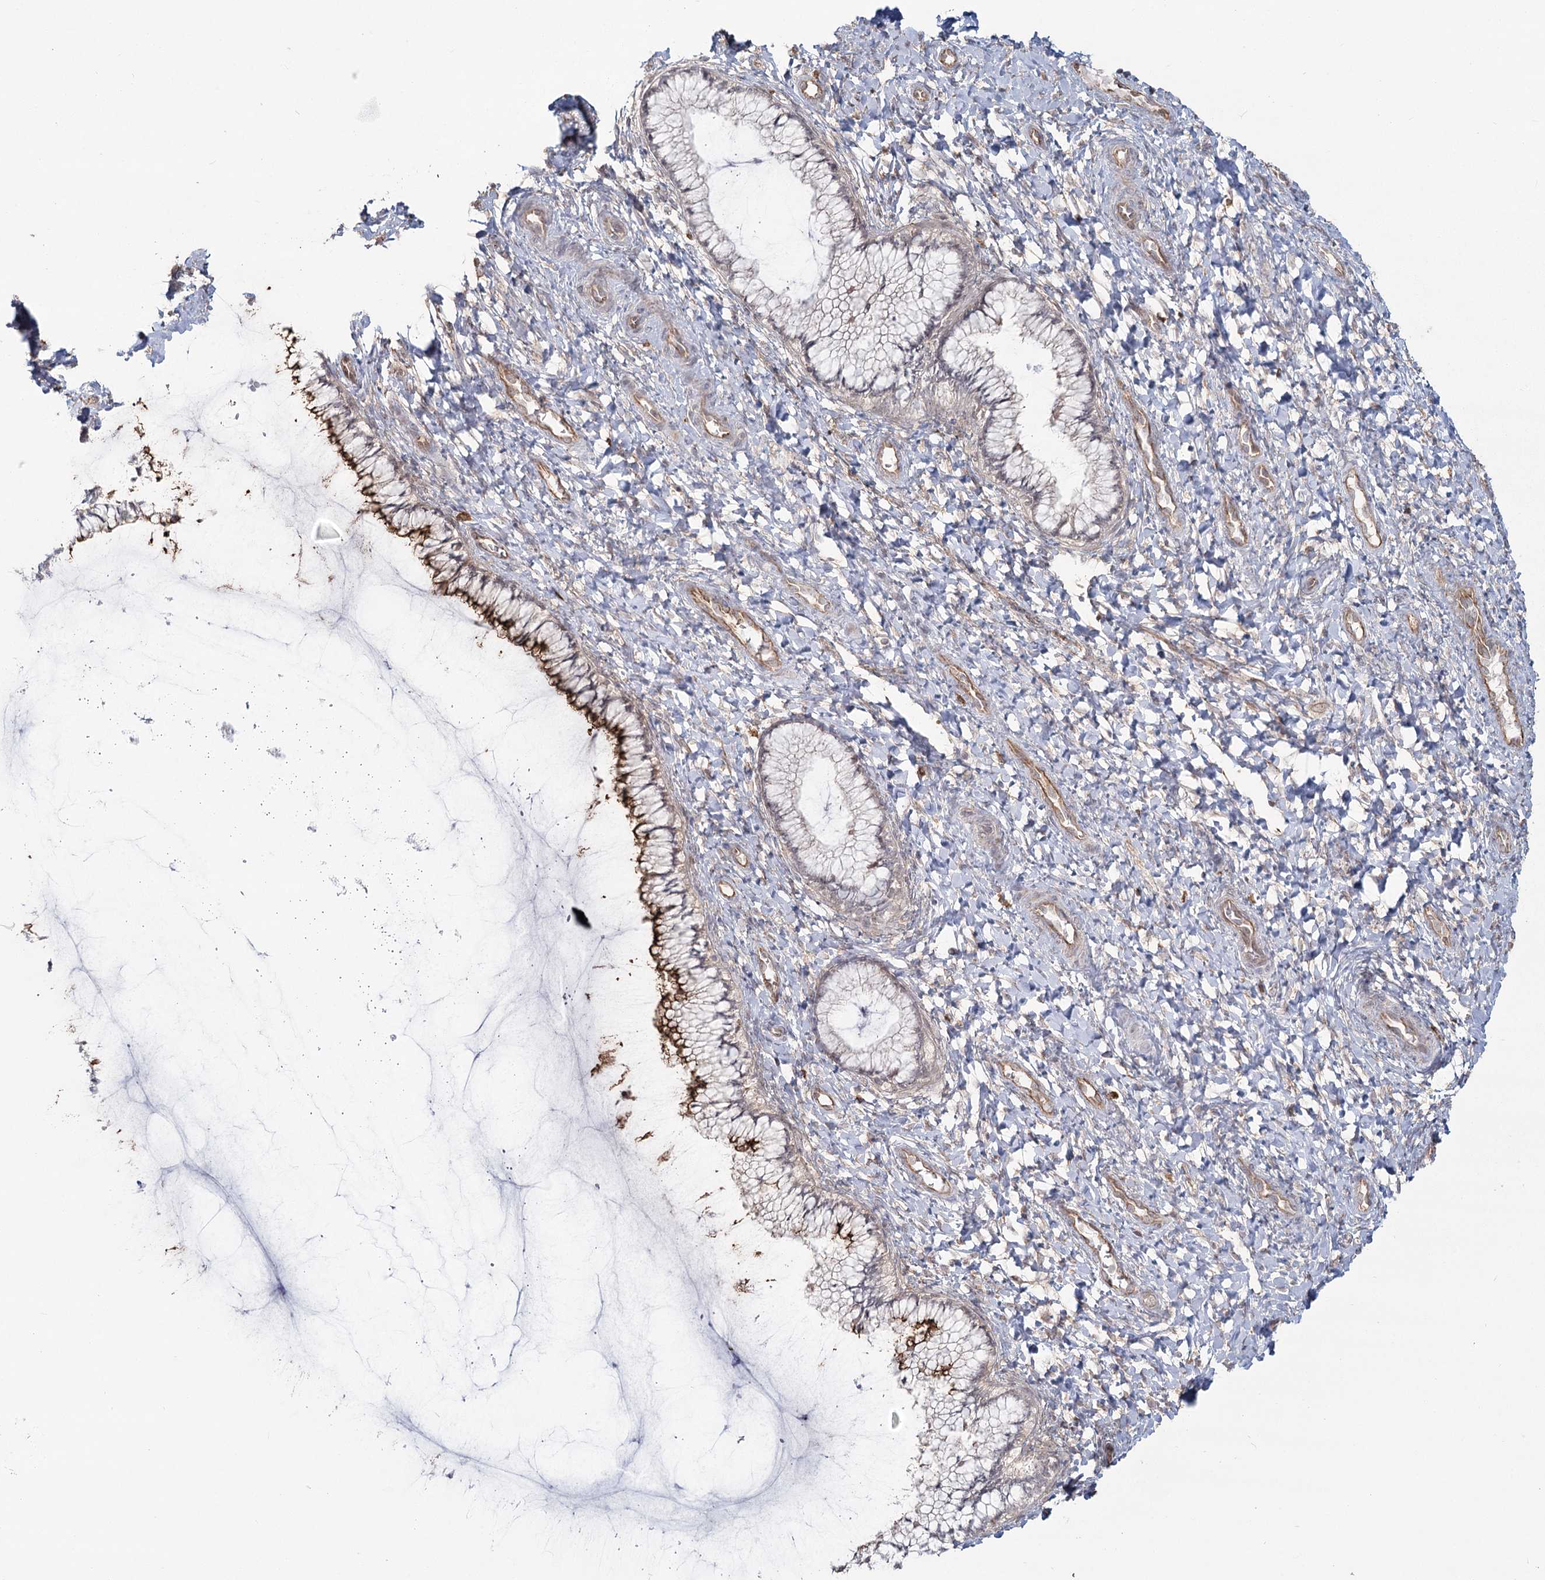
{"staining": {"intensity": "strong", "quantity": "<25%", "location": "cytoplasmic/membranous"}, "tissue": "cervix", "cell_type": "Glandular cells", "image_type": "normal", "snomed": [{"axis": "morphology", "description": "Normal tissue, NOS"}, {"axis": "morphology", "description": "Adenocarcinoma, NOS"}, {"axis": "topography", "description": "Cervix"}], "caption": "IHC histopathology image of unremarkable cervix: cervix stained using IHC exhibits medium levels of strong protein expression localized specifically in the cytoplasmic/membranous of glandular cells, appearing as a cytoplasmic/membranous brown color.", "gene": "AP2M1", "patient": {"sex": "female", "age": 29}}